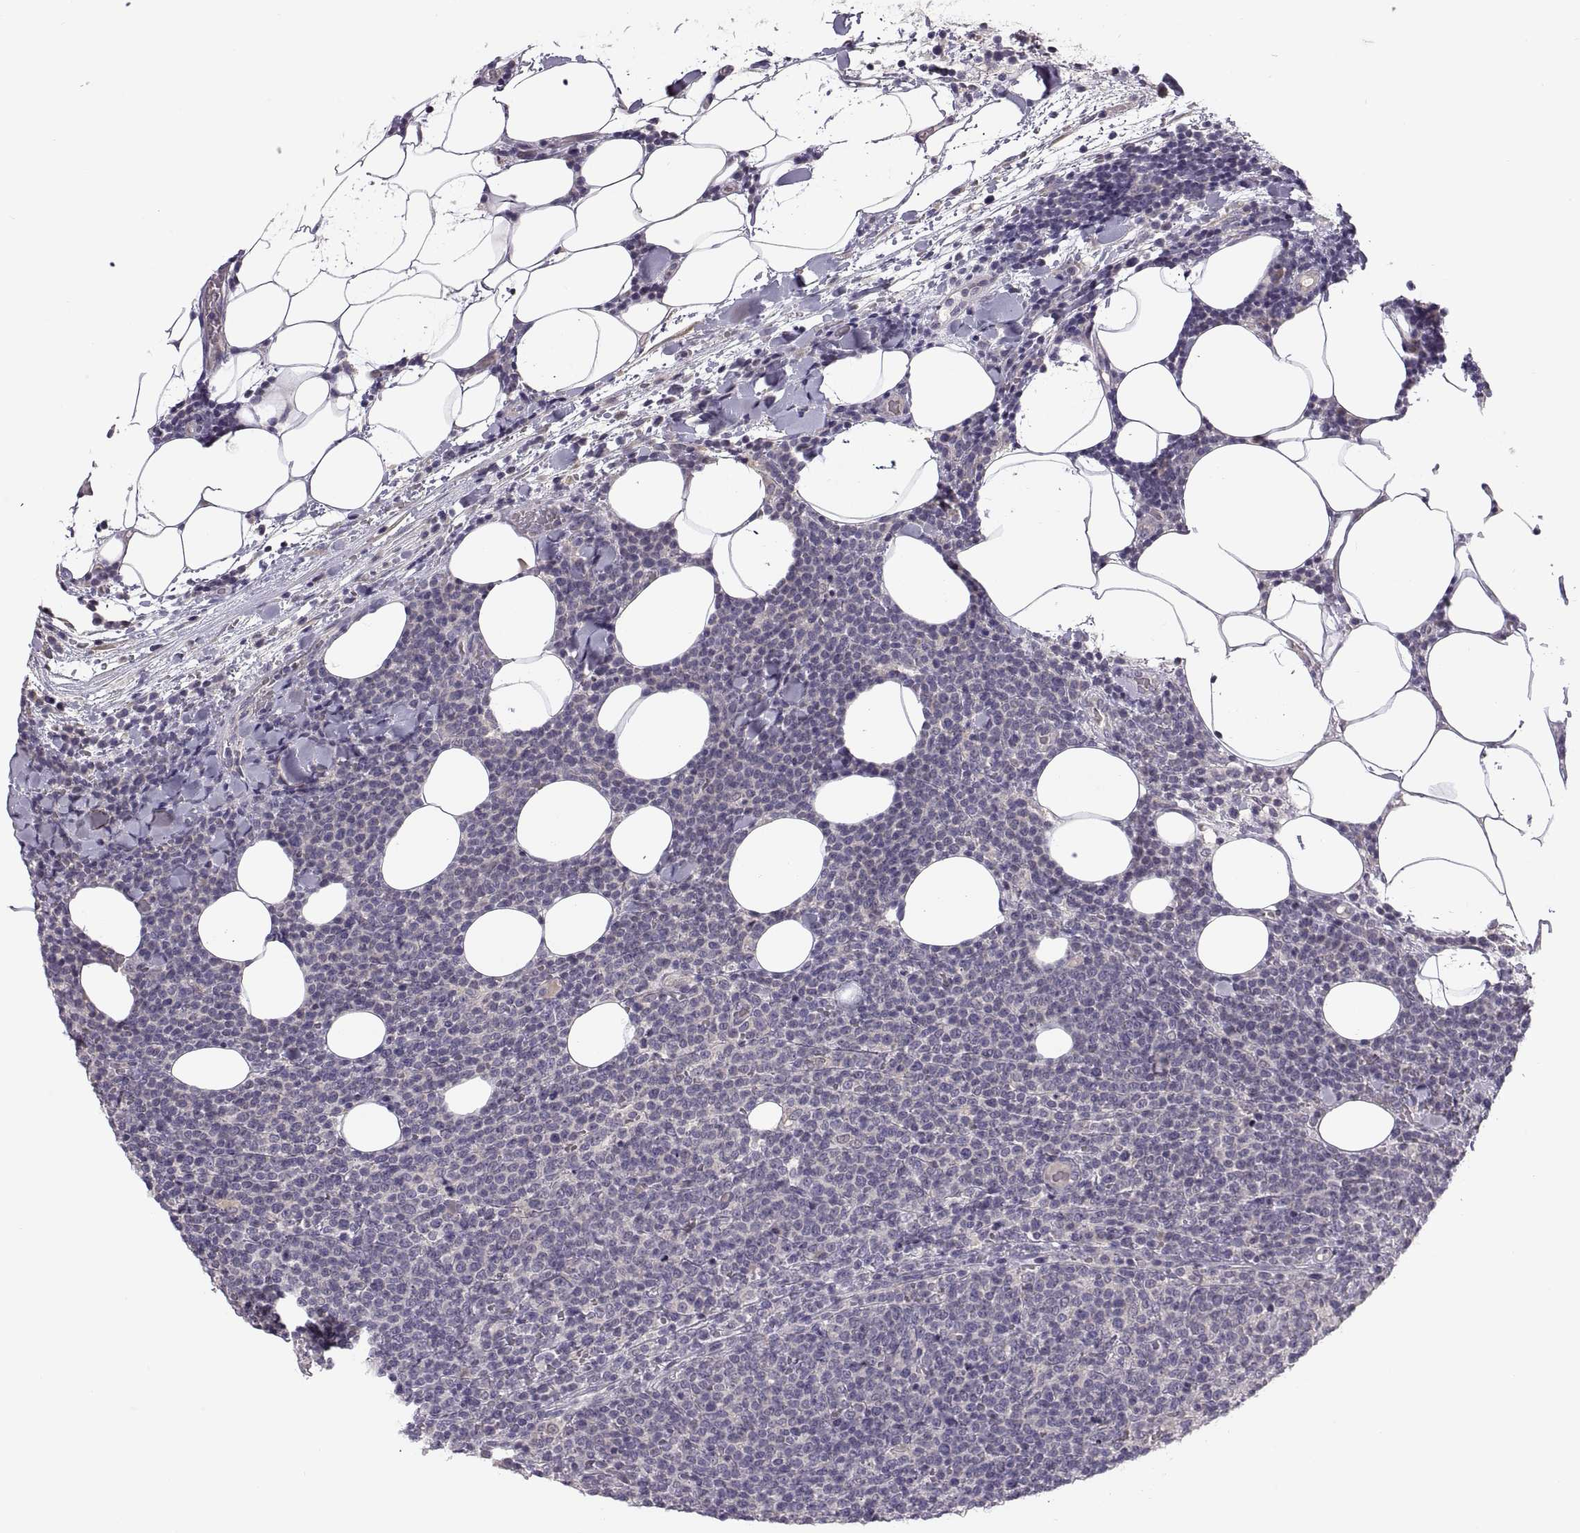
{"staining": {"intensity": "negative", "quantity": "none", "location": "none"}, "tissue": "lymphoma", "cell_type": "Tumor cells", "image_type": "cancer", "snomed": [{"axis": "morphology", "description": "Malignant lymphoma, non-Hodgkin's type, High grade"}, {"axis": "topography", "description": "Lymph node"}], "caption": "A histopathology image of human lymphoma is negative for staining in tumor cells. (Immunohistochemistry, brightfield microscopy, high magnification).", "gene": "ACSBG2", "patient": {"sex": "male", "age": 61}}